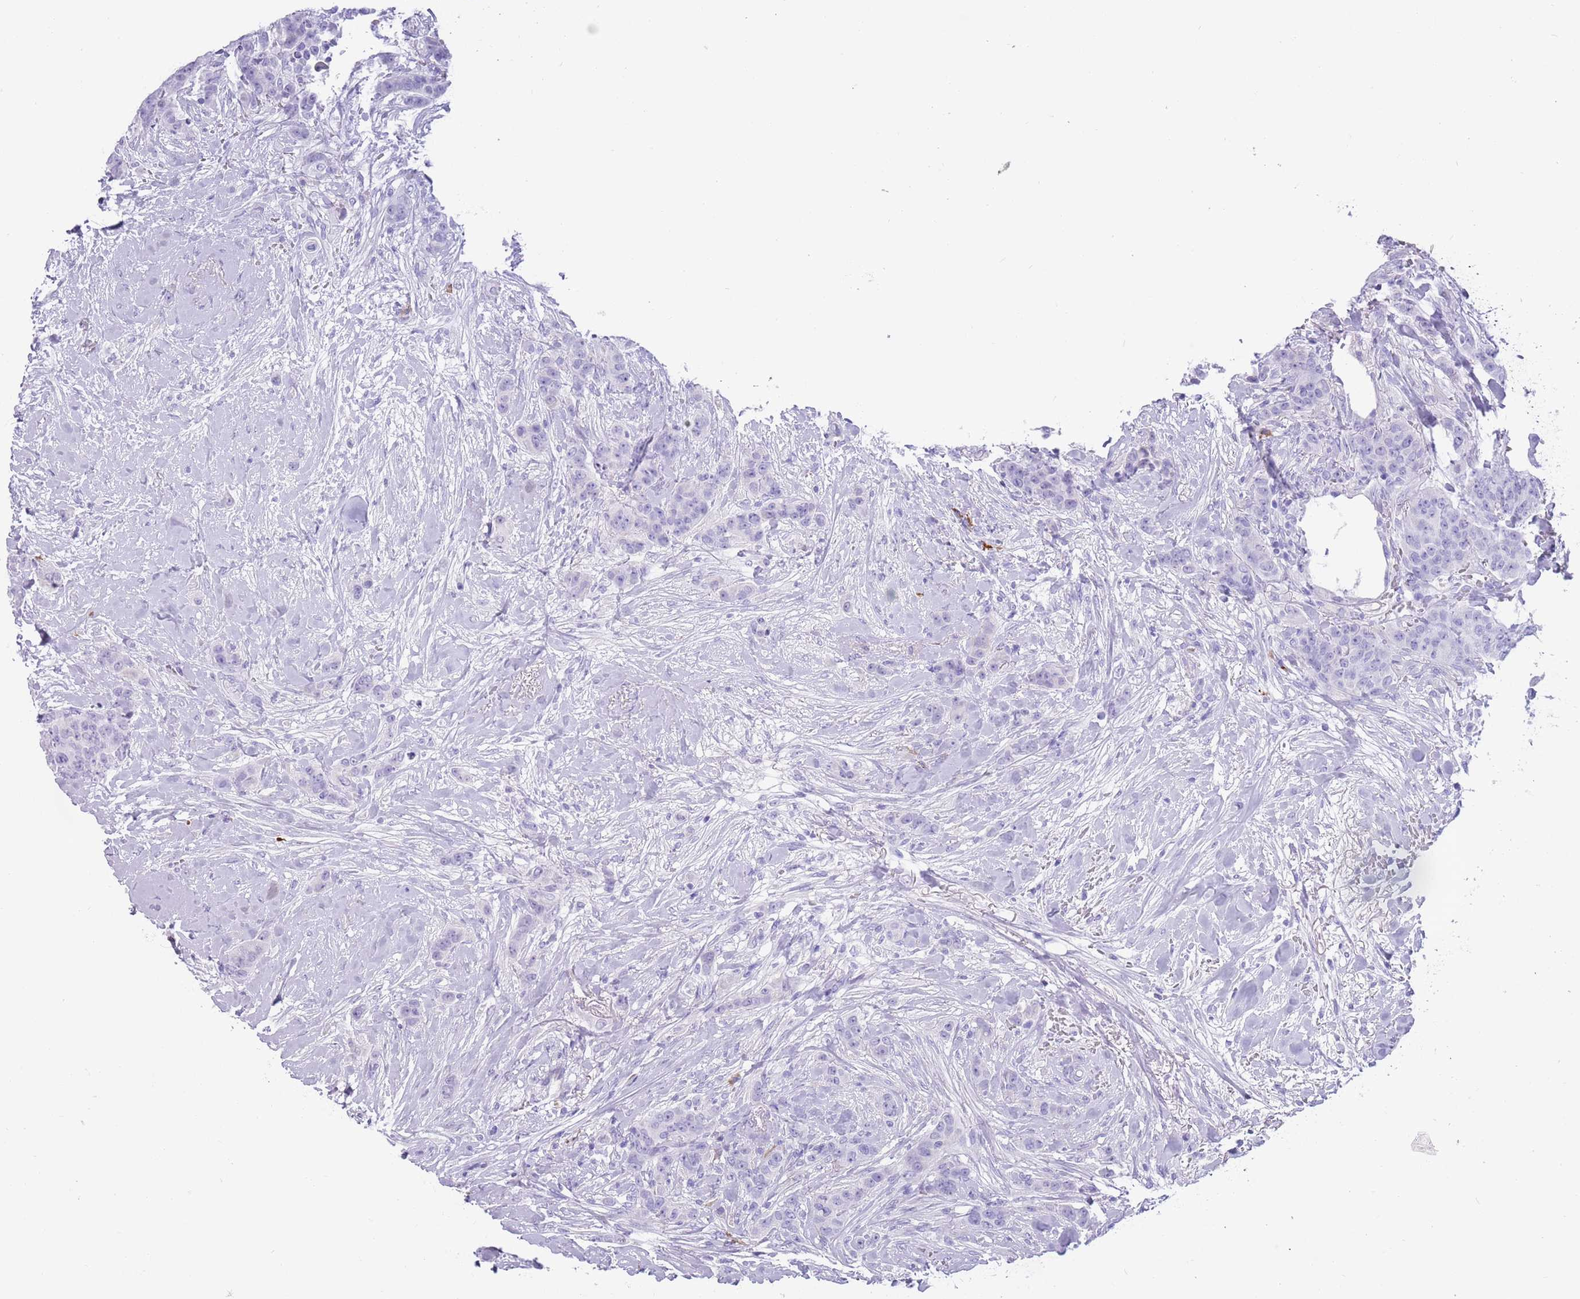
{"staining": {"intensity": "negative", "quantity": "none", "location": "none"}, "tissue": "breast cancer", "cell_type": "Tumor cells", "image_type": "cancer", "snomed": [{"axis": "morphology", "description": "Duct carcinoma"}, {"axis": "topography", "description": "Breast"}], "caption": "IHC image of breast cancer stained for a protein (brown), which displays no positivity in tumor cells.", "gene": "LY6G5B", "patient": {"sex": "female", "age": 40}}